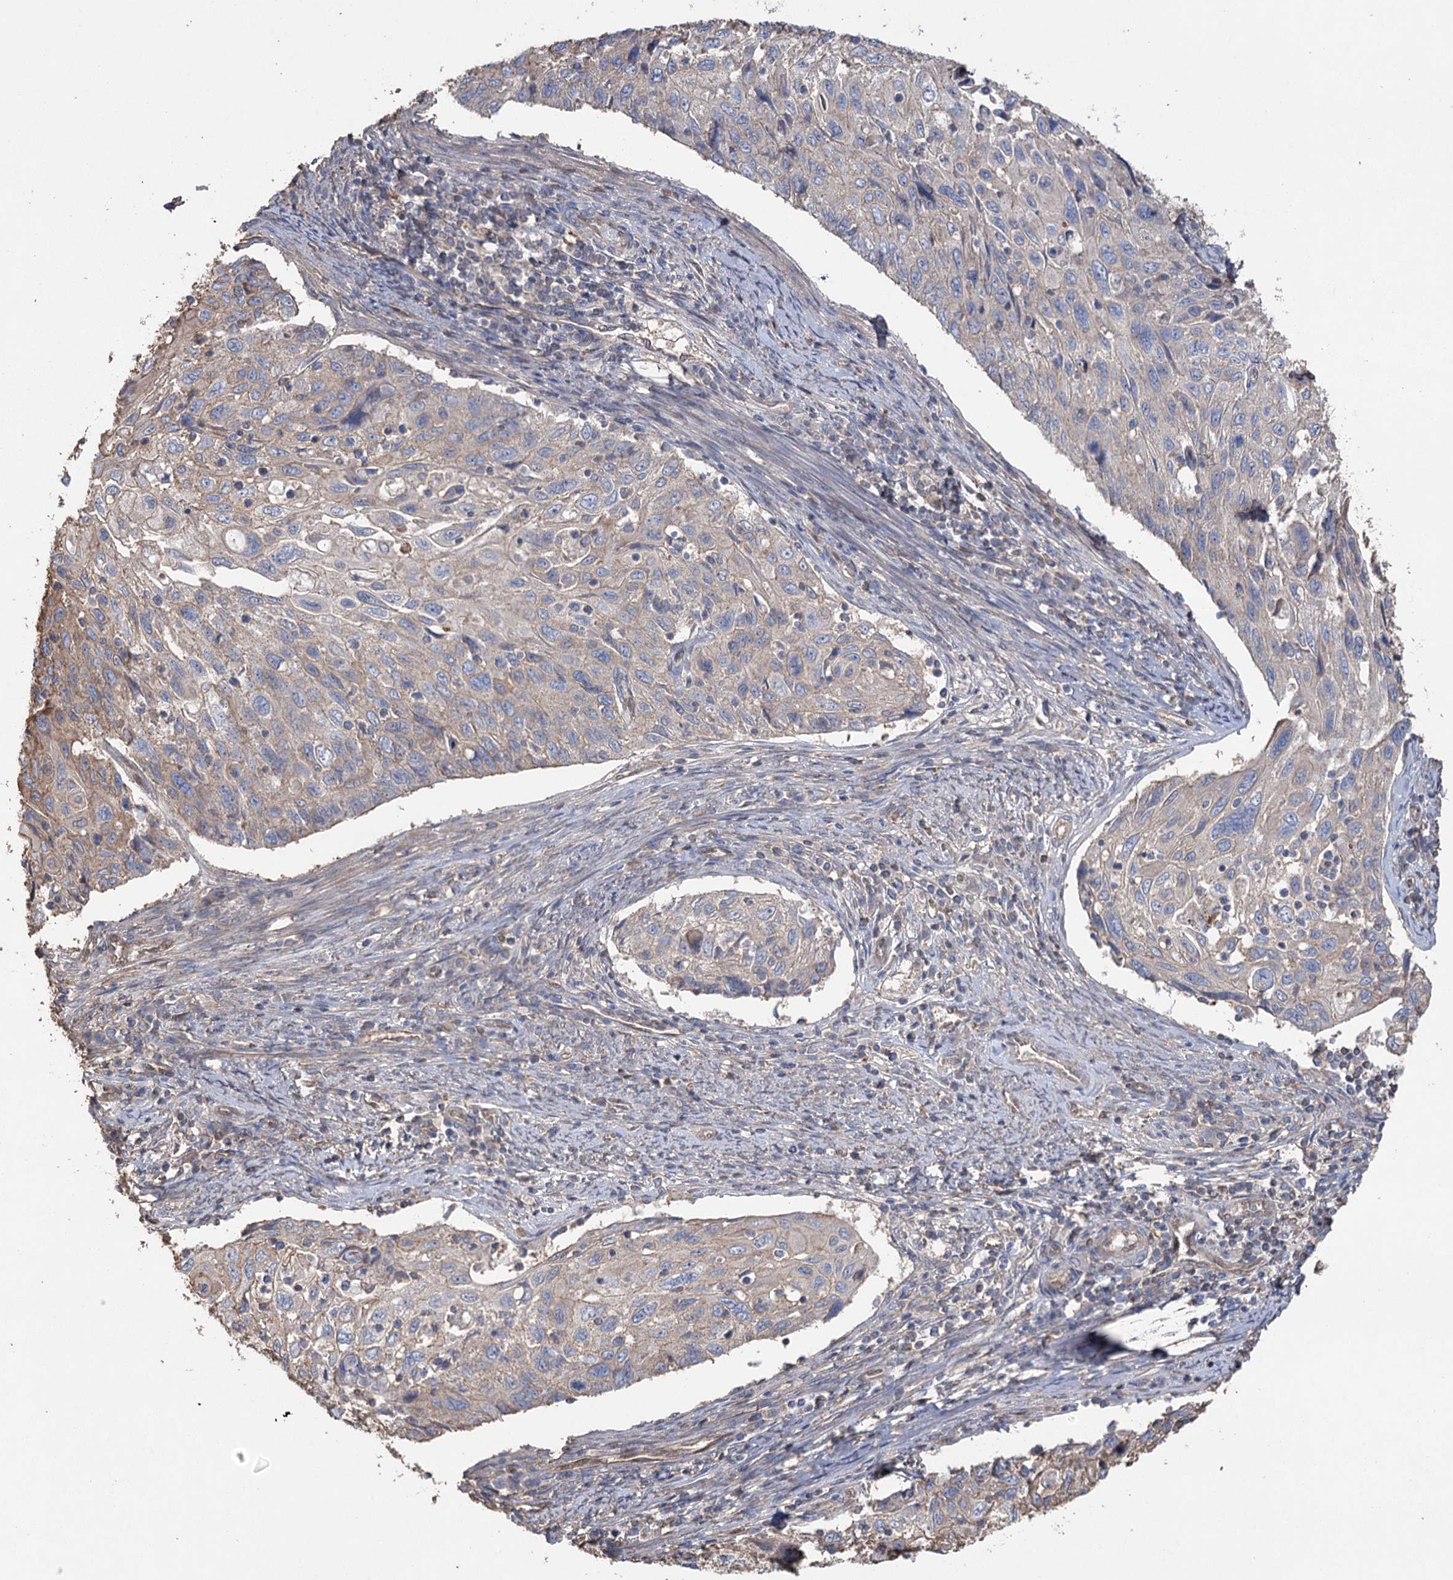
{"staining": {"intensity": "negative", "quantity": "none", "location": "none"}, "tissue": "cervical cancer", "cell_type": "Tumor cells", "image_type": "cancer", "snomed": [{"axis": "morphology", "description": "Squamous cell carcinoma, NOS"}, {"axis": "topography", "description": "Cervix"}], "caption": "Immunohistochemistry (IHC) photomicrograph of human cervical cancer (squamous cell carcinoma) stained for a protein (brown), which shows no positivity in tumor cells.", "gene": "FAM13B", "patient": {"sex": "female", "age": 70}}